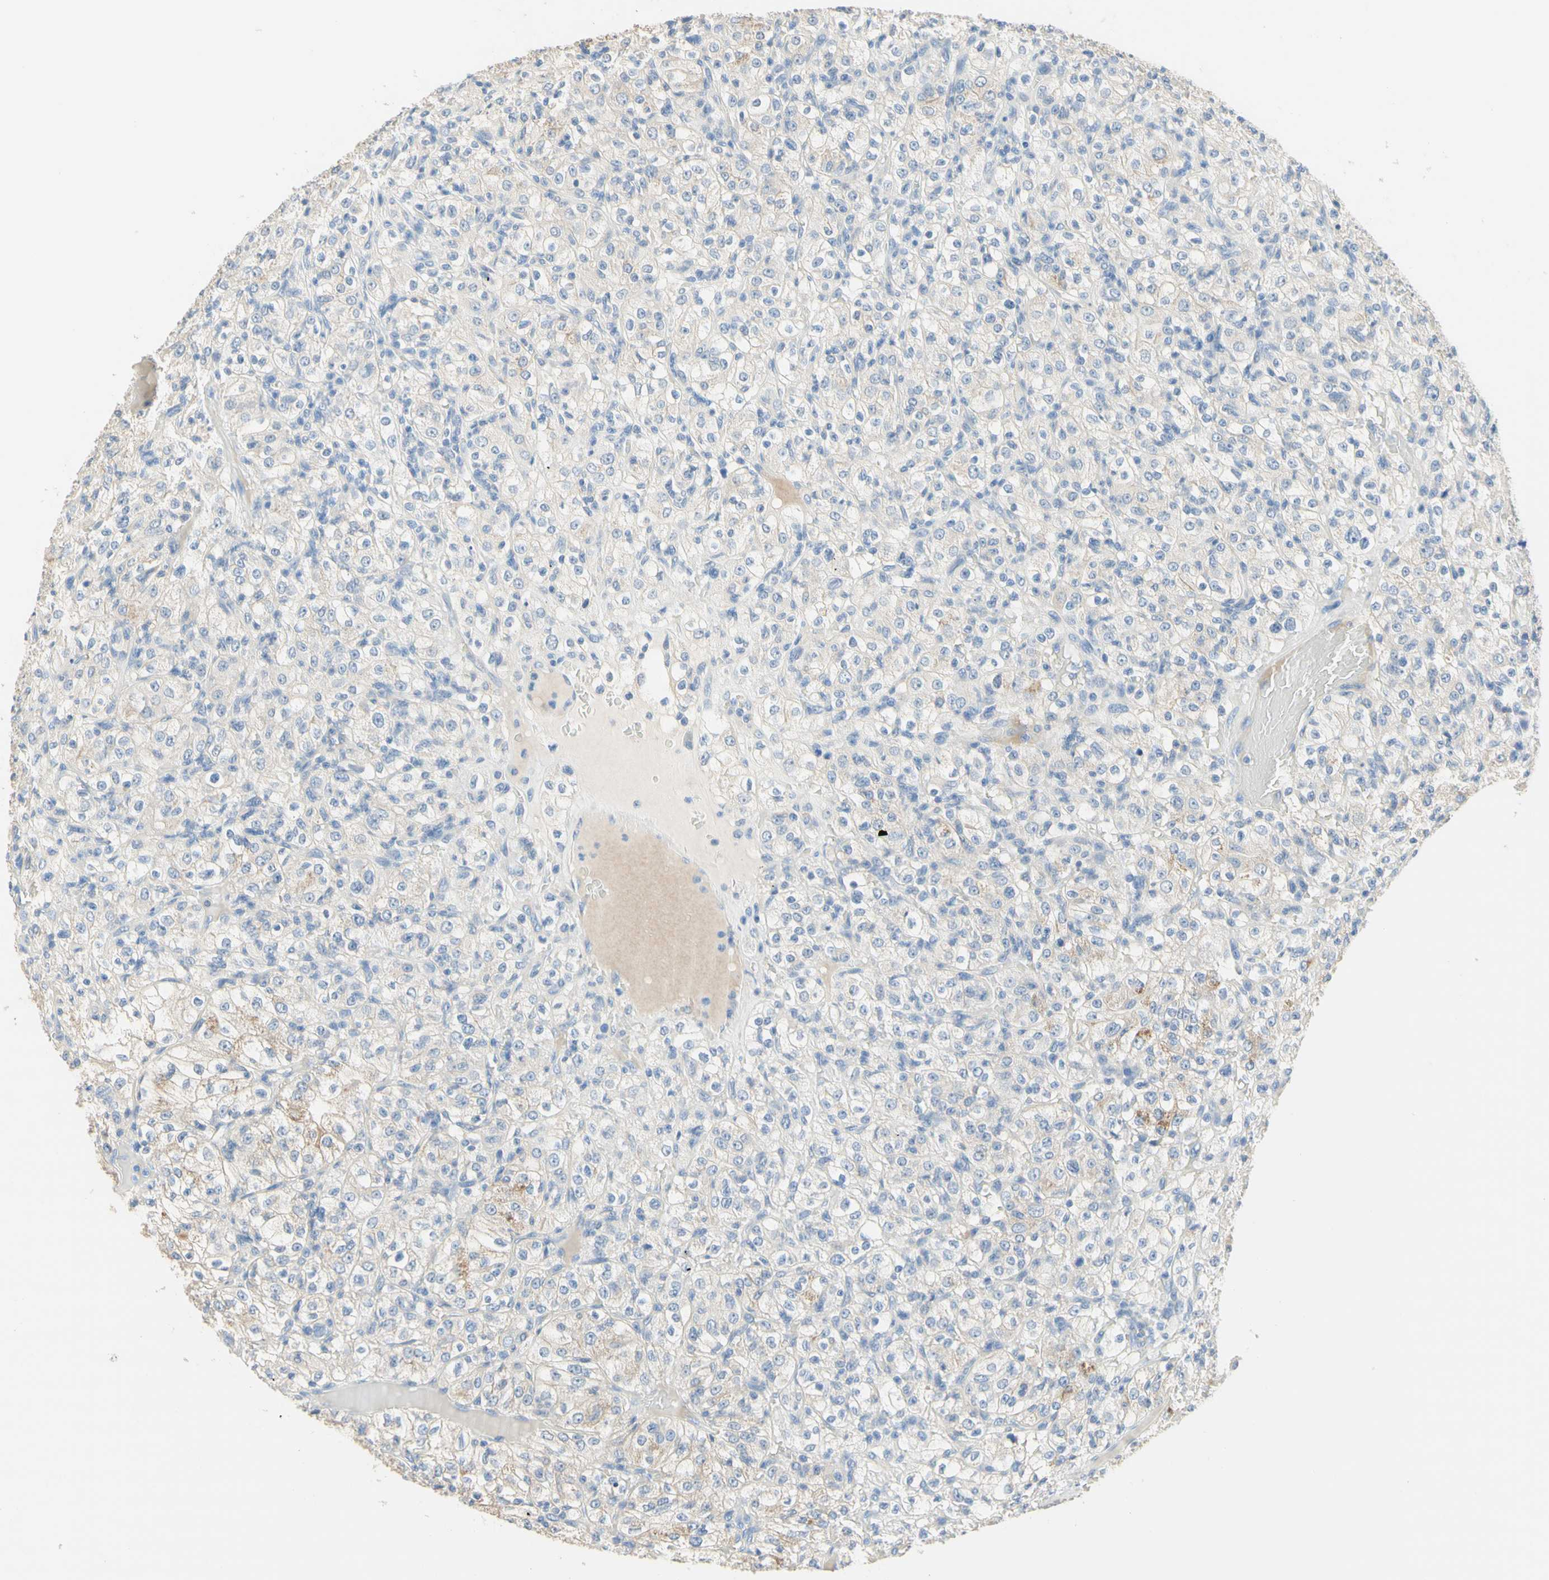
{"staining": {"intensity": "weak", "quantity": "<25%", "location": "cytoplasmic/membranous"}, "tissue": "renal cancer", "cell_type": "Tumor cells", "image_type": "cancer", "snomed": [{"axis": "morphology", "description": "Normal tissue, NOS"}, {"axis": "morphology", "description": "Adenocarcinoma, NOS"}, {"axis": "topography", "description": "Kidney"}], "caption": "An image of renal cancer (adenocarcinoma) stained for a protein shows no brown staining in tumor cells.", "gene": "NECTIN4", "patient": {"sex": "female", "age": 72}}